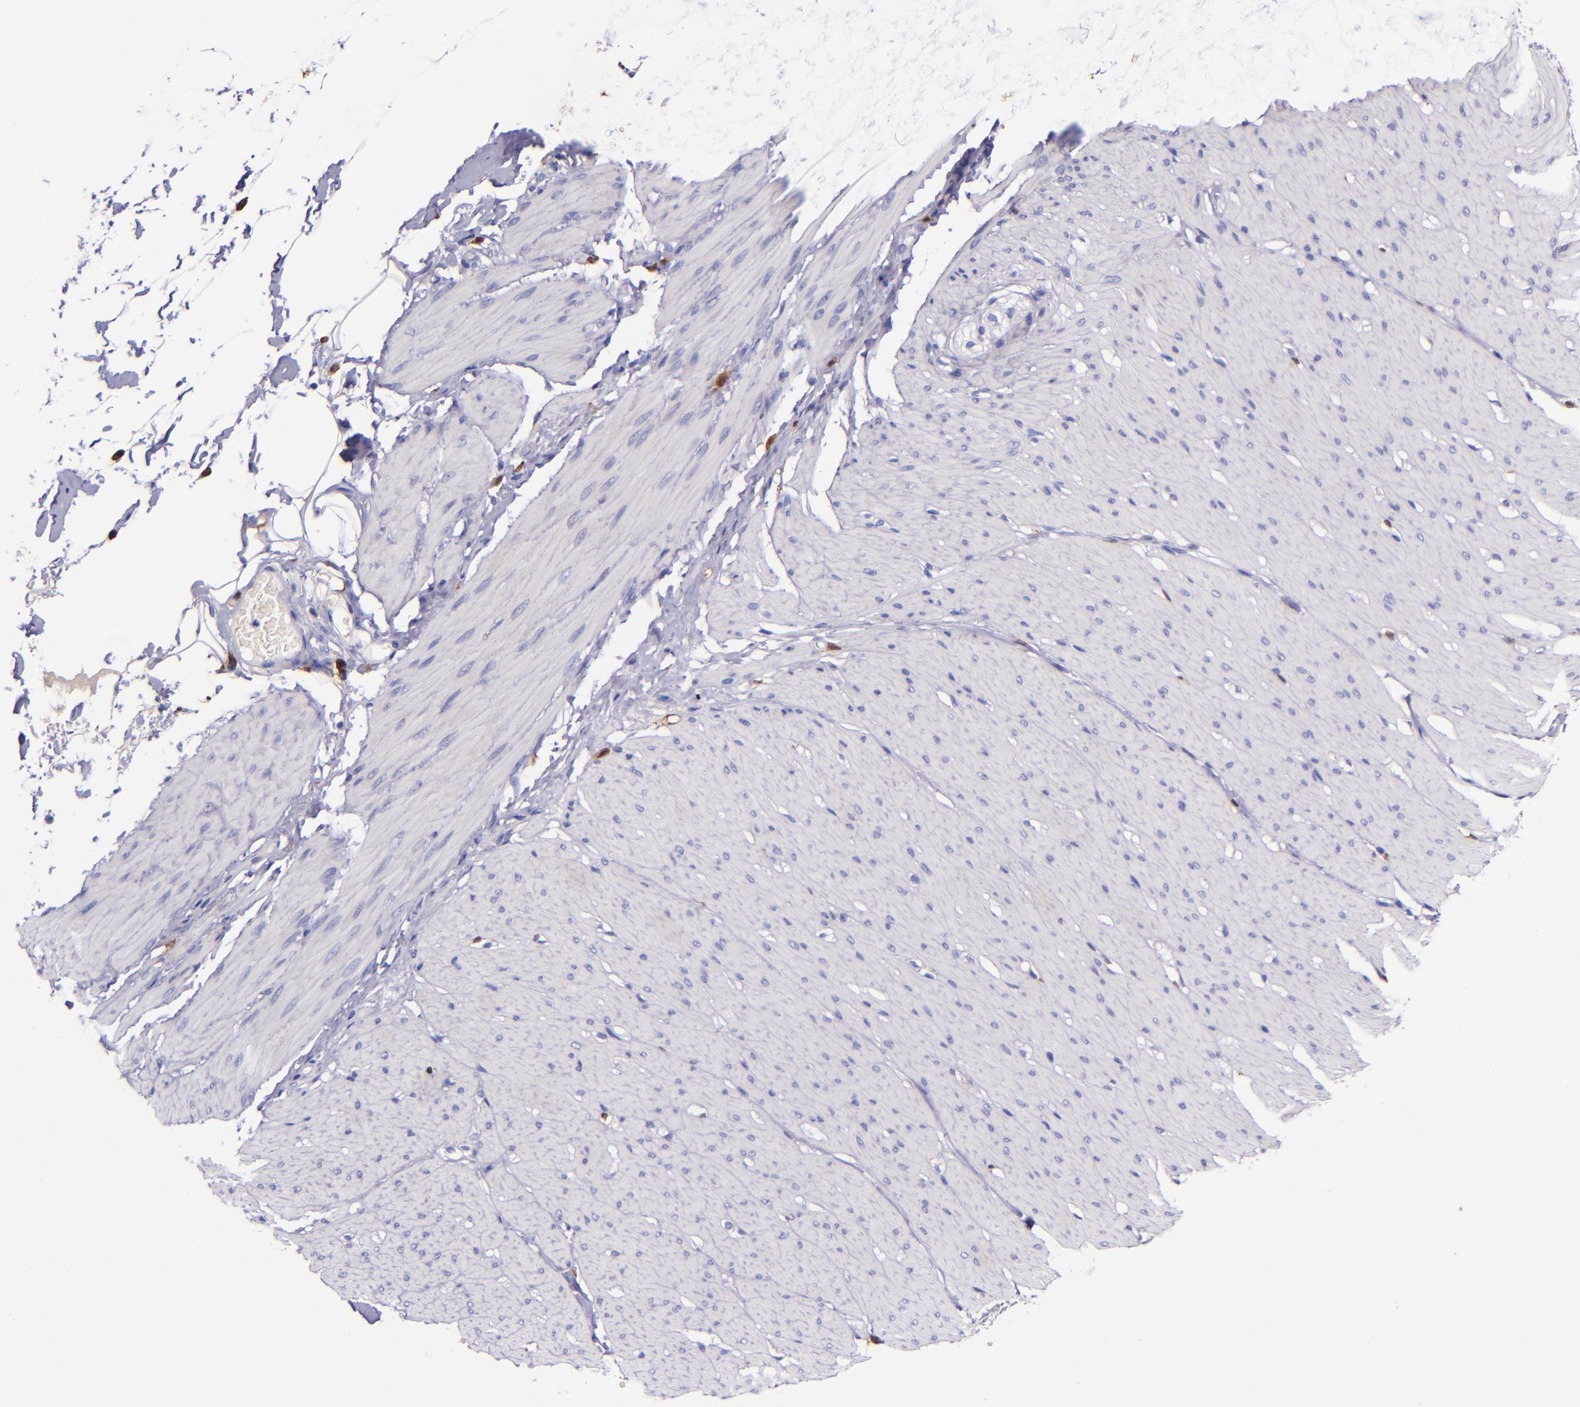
{"staining": {"intensity": "negative", "quantity": "none", "location": "none"}, "tissue": "smooth muscle", "cell_type": "Smooth muscle cells", "image_type": "normal", "snomed": [{"axis": "morphology", "description": "Normal tissue, NOS"}, {"axis": "topography", "description": "Smooth muscle"}, {"axis": "topography", "description": "Colon"}], "caption": "Photomicrograph shows no protein positivity in smooth muscle cells of normal smooth muscle.", "gene": "F13A1", "patient": {"sex": "male", "age": 67}}